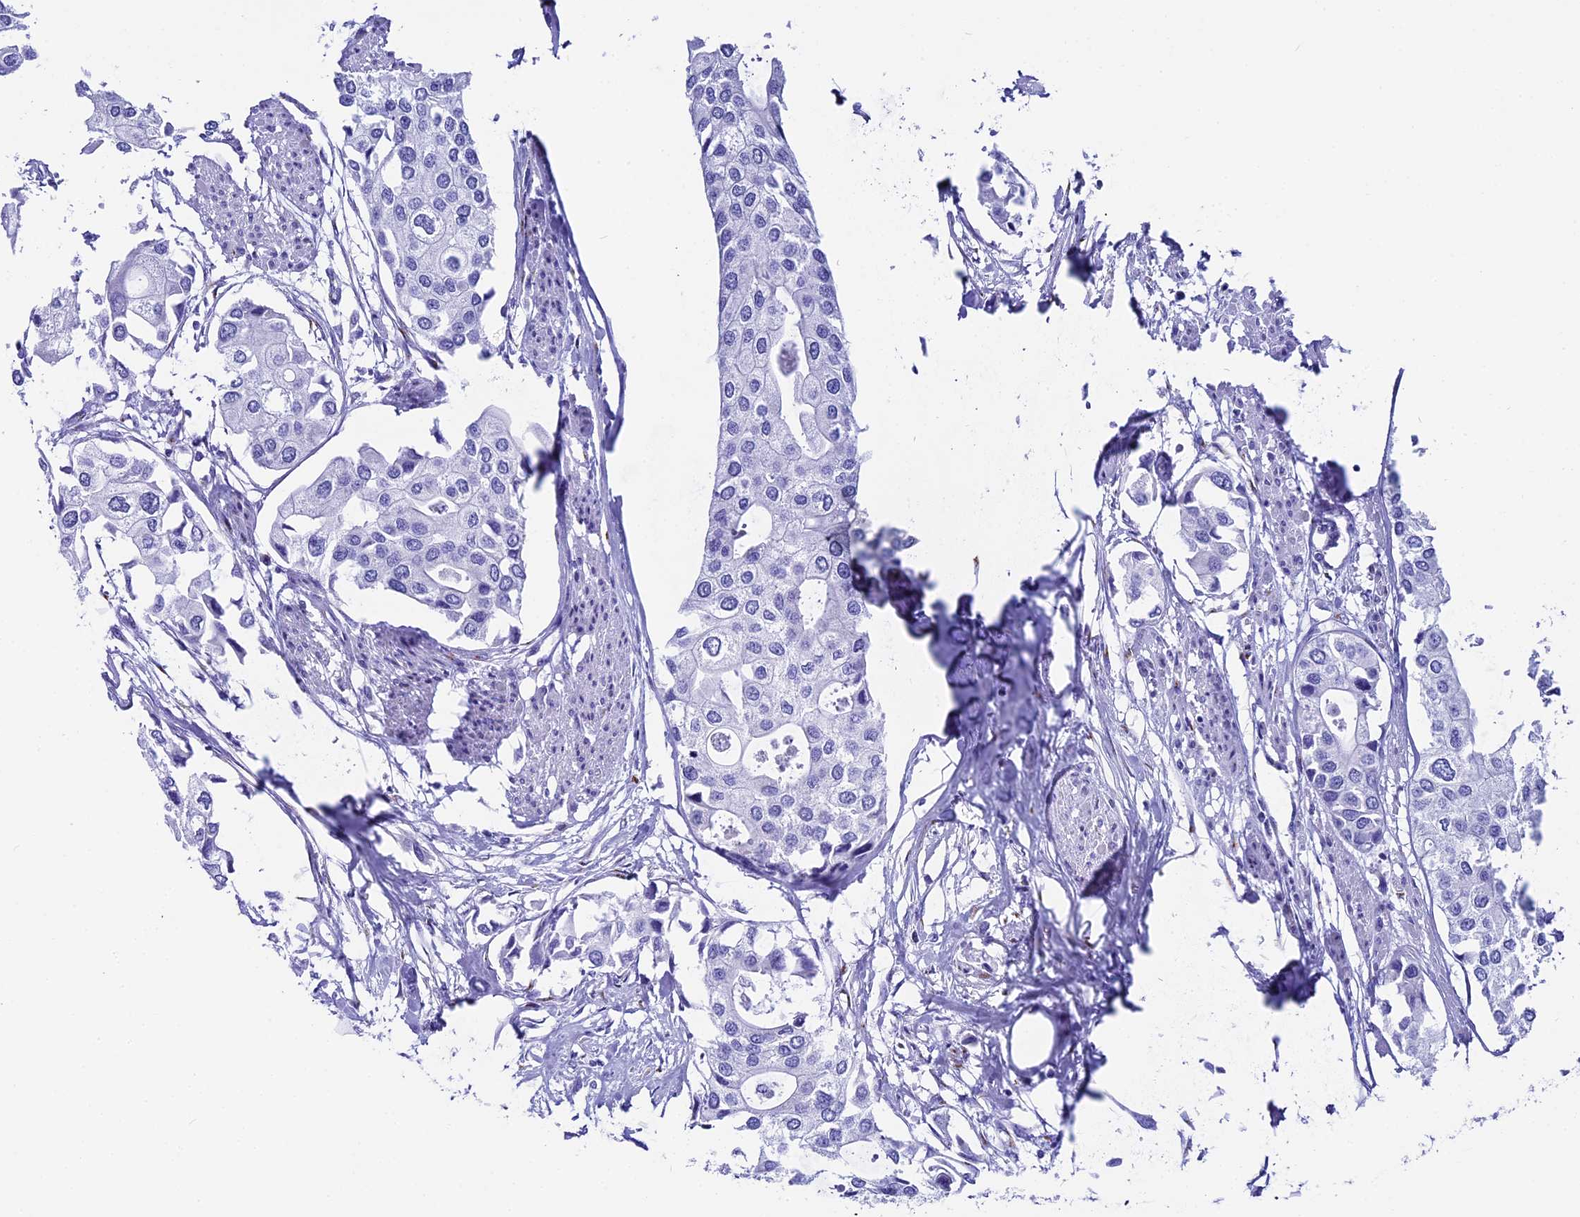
{"staining": {"intensity": "negative", "quantity": "none", "location": "none"}, "tissue": "urothelial cancer", "cell_type": "Tumor cells", "image_type": "cancer", "snomed": [{"axis": "morphology", "description": "Urothelial carcinoma, High grade"}, {"axis": "topography", "description": "Urinary bladder"}], "caption": "Urothelial carcinoma (high-grade) was stained to show a protein in brown. There is no significant staining in tumor cells.", "gene": "AP3B2", "patient": {"sex": "male", "age": 64}}